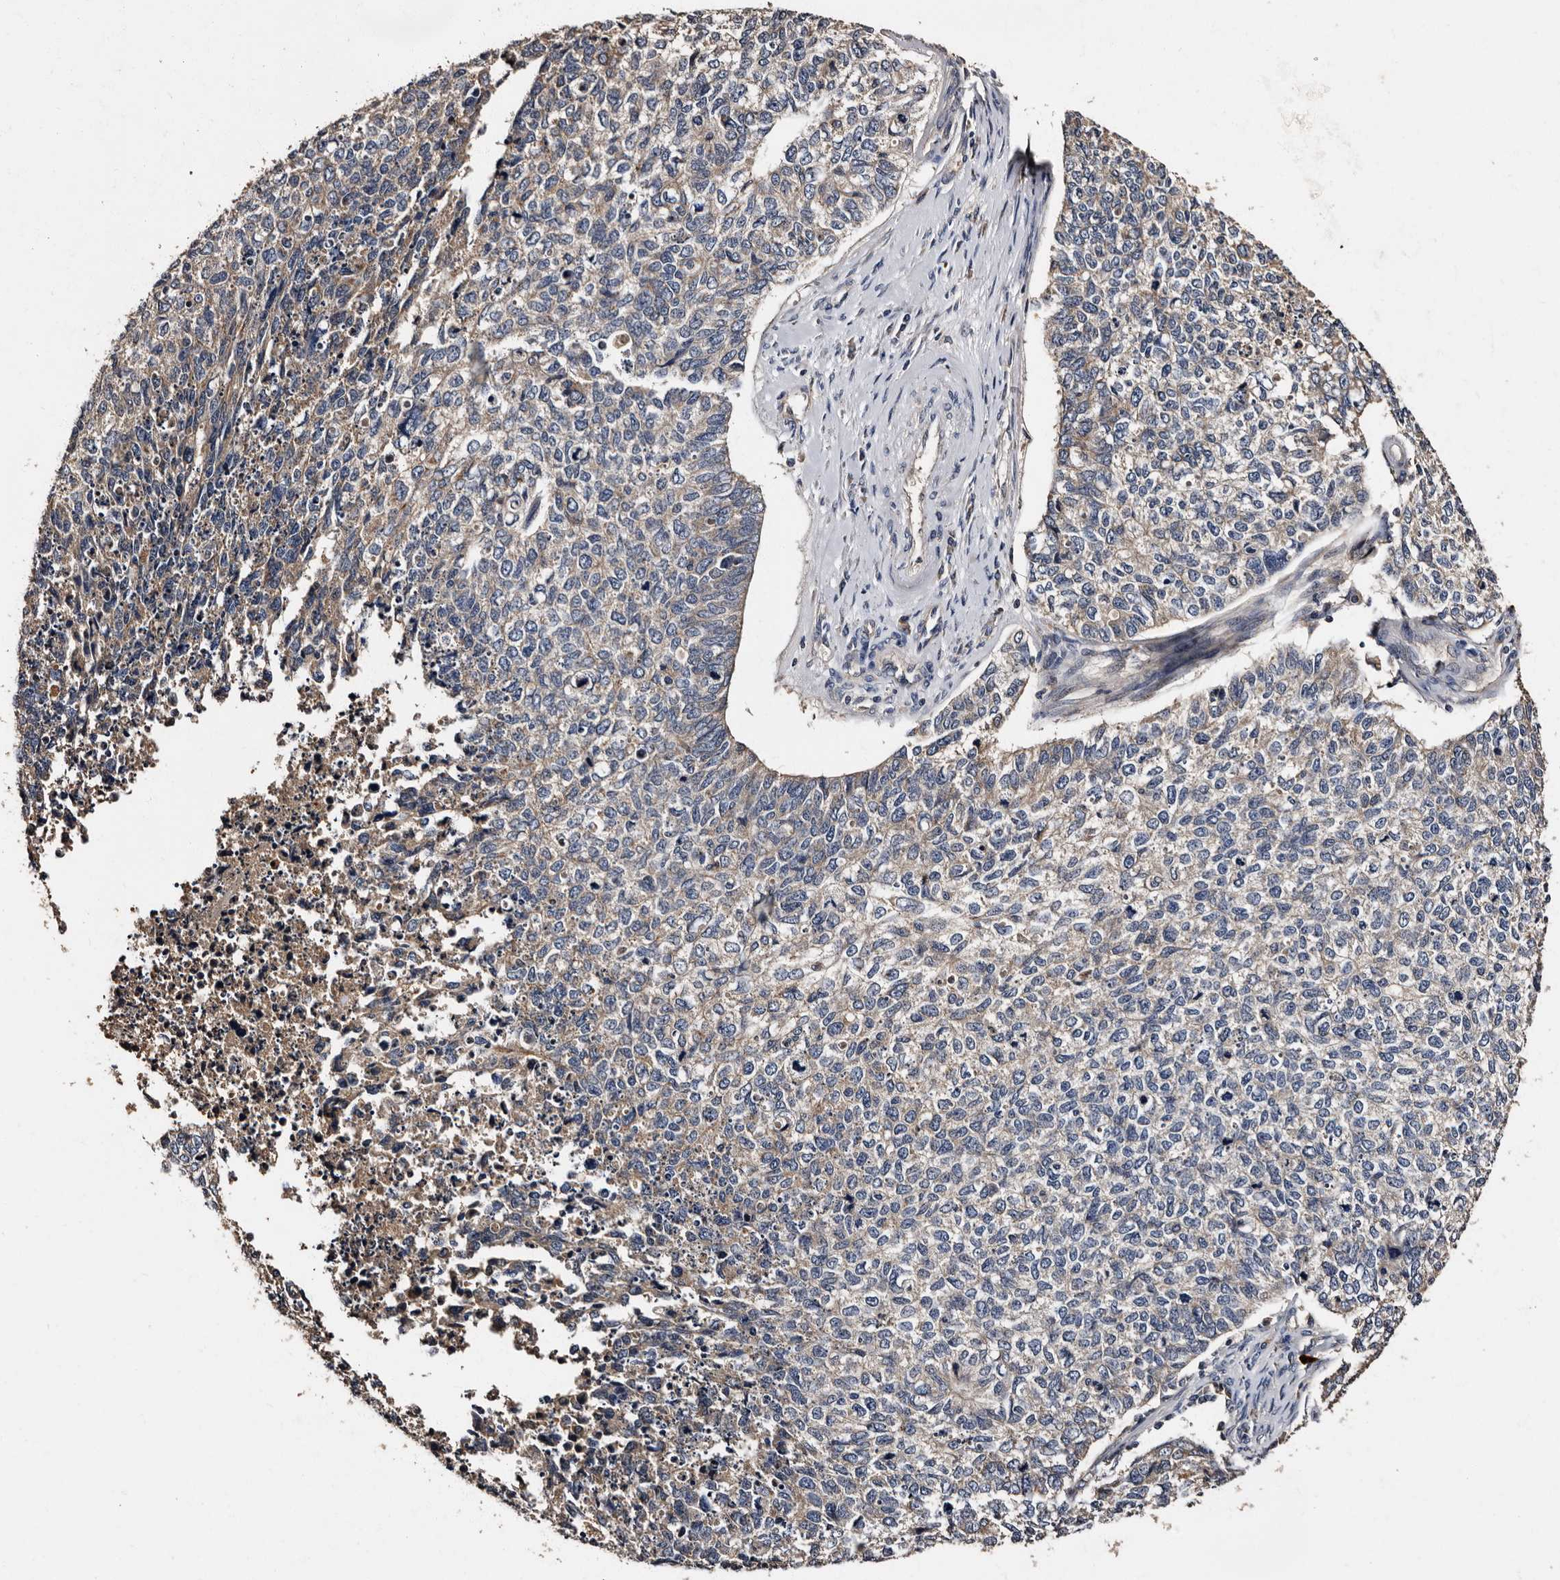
{"staining": {"intensity": "weak", "quantity": "<25%", "location": "cytoplasmic/membranous"}, "tissue": "cervical cancer", "cell_type": "Tumor cells", "image_type": "cancer", "snomed": [{"axis": "morphology", "description": "Squamous cell carcinoma, NOS"}, {"axis": "topography", "description": "Cervix"}], "caption": "The image reveals no staining of tumor cells in cervical cancer (squamous cell carcinoma). The staining was performed using DAB to visualize the protein expression in brown, while the nuclei were stained in blue with hematoxylin (Magnification: 20x).", "gene": "ADCK5", "patient": {"sex": "female", "age": 63}}